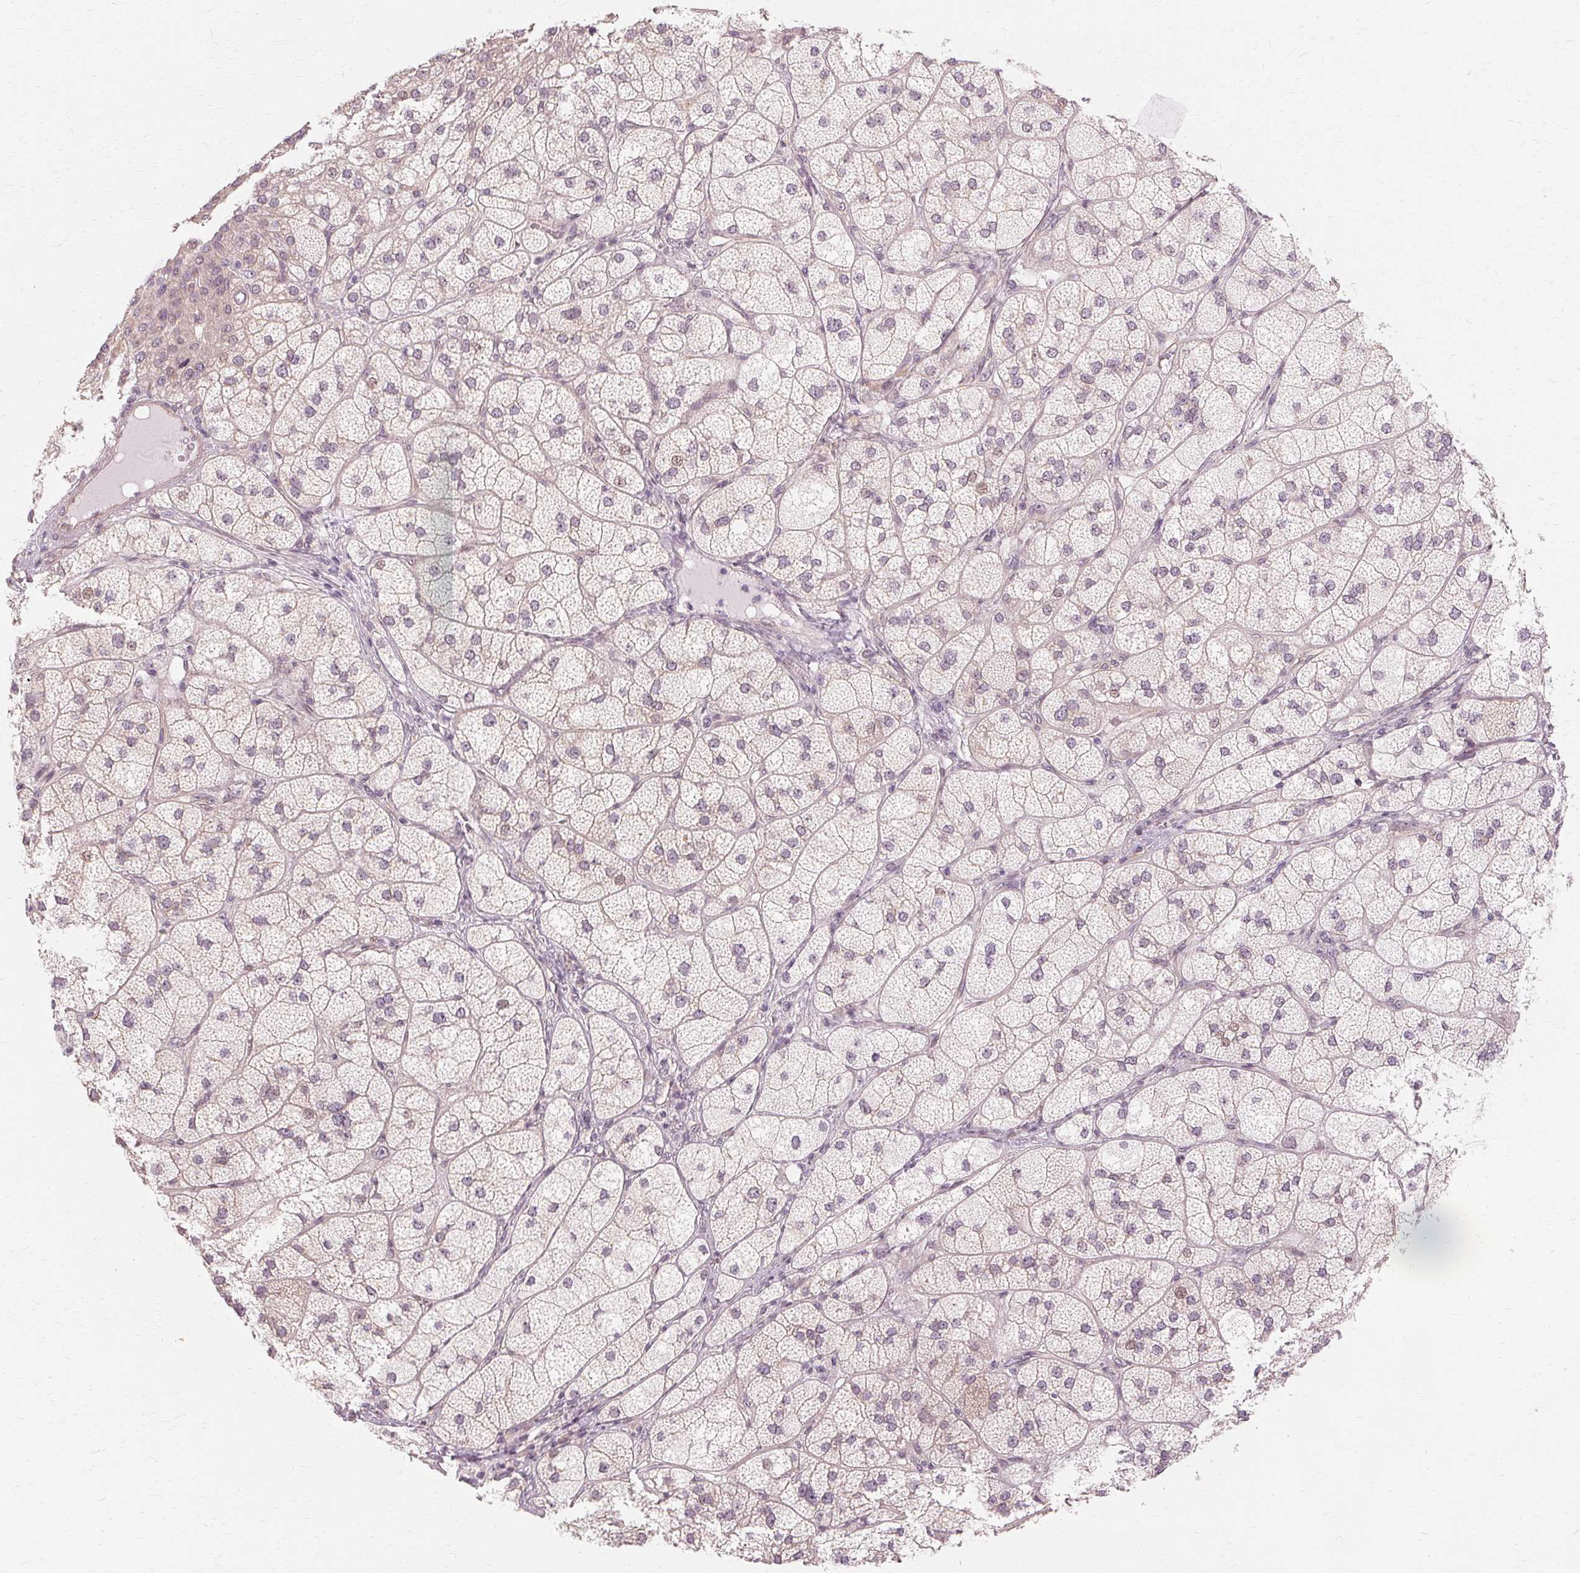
{"staining": {"intensity": "moderate", "quantity": "<25%", "location": "nuclear"}, "tissue": "adrenal gland", "cell_type": "Glandular cells", "image_type": "normal", "snomed": [{"axis": "morphology", "description": "Normal tissue, NOS"}, {"axis": "topography", "description": "Adrenal gland"}], "caption": "Glandular cells demonstrate moderate nuclear staining in about <25% of cells in benign adrenal gland.", "gene": "USP8", "patient": {"sex": "female", "age": 60}}